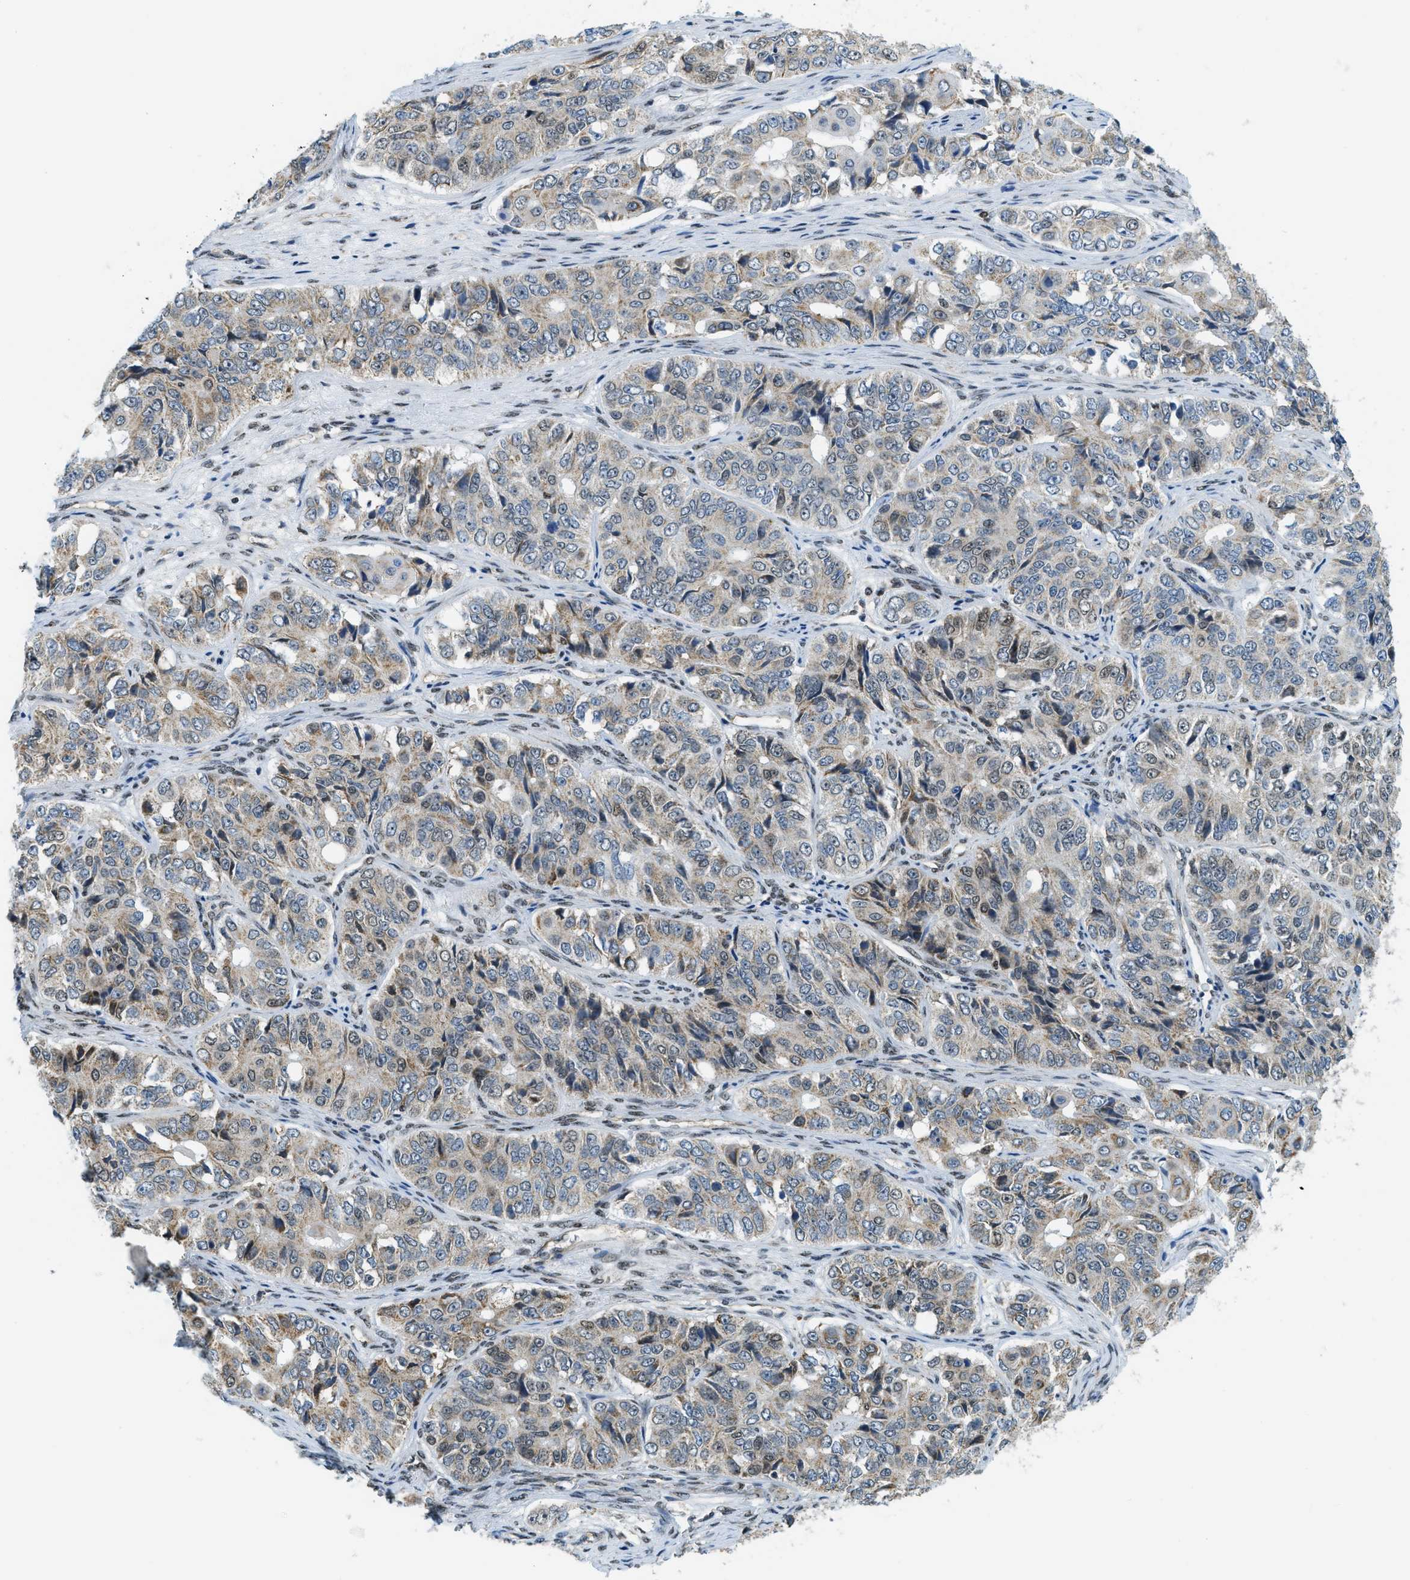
{"staining": {"intensity": "weak", "quantity": ">75%", "location": "cytoplasmic/membranous"}, "tissue": "ovarian cancer", "cell_type": "Tumor cells", "image_type": "cancer", "snomed": [{"axis": "morphology", "description": "Carcinoma, endometroid"}, {"axis": "topography", "description": "Ovary"}], "caption": "This micrograph reveals ovarian endometroid carcinoma stained with immunohistochemistry to label a protein in brown. The cytoplasmic/membranous of tumor cells show weak positivity for the protein. Nuclei are counter-stained blue.", "gene": "SP100", "patient": {"sex": "female", "age": 51}}